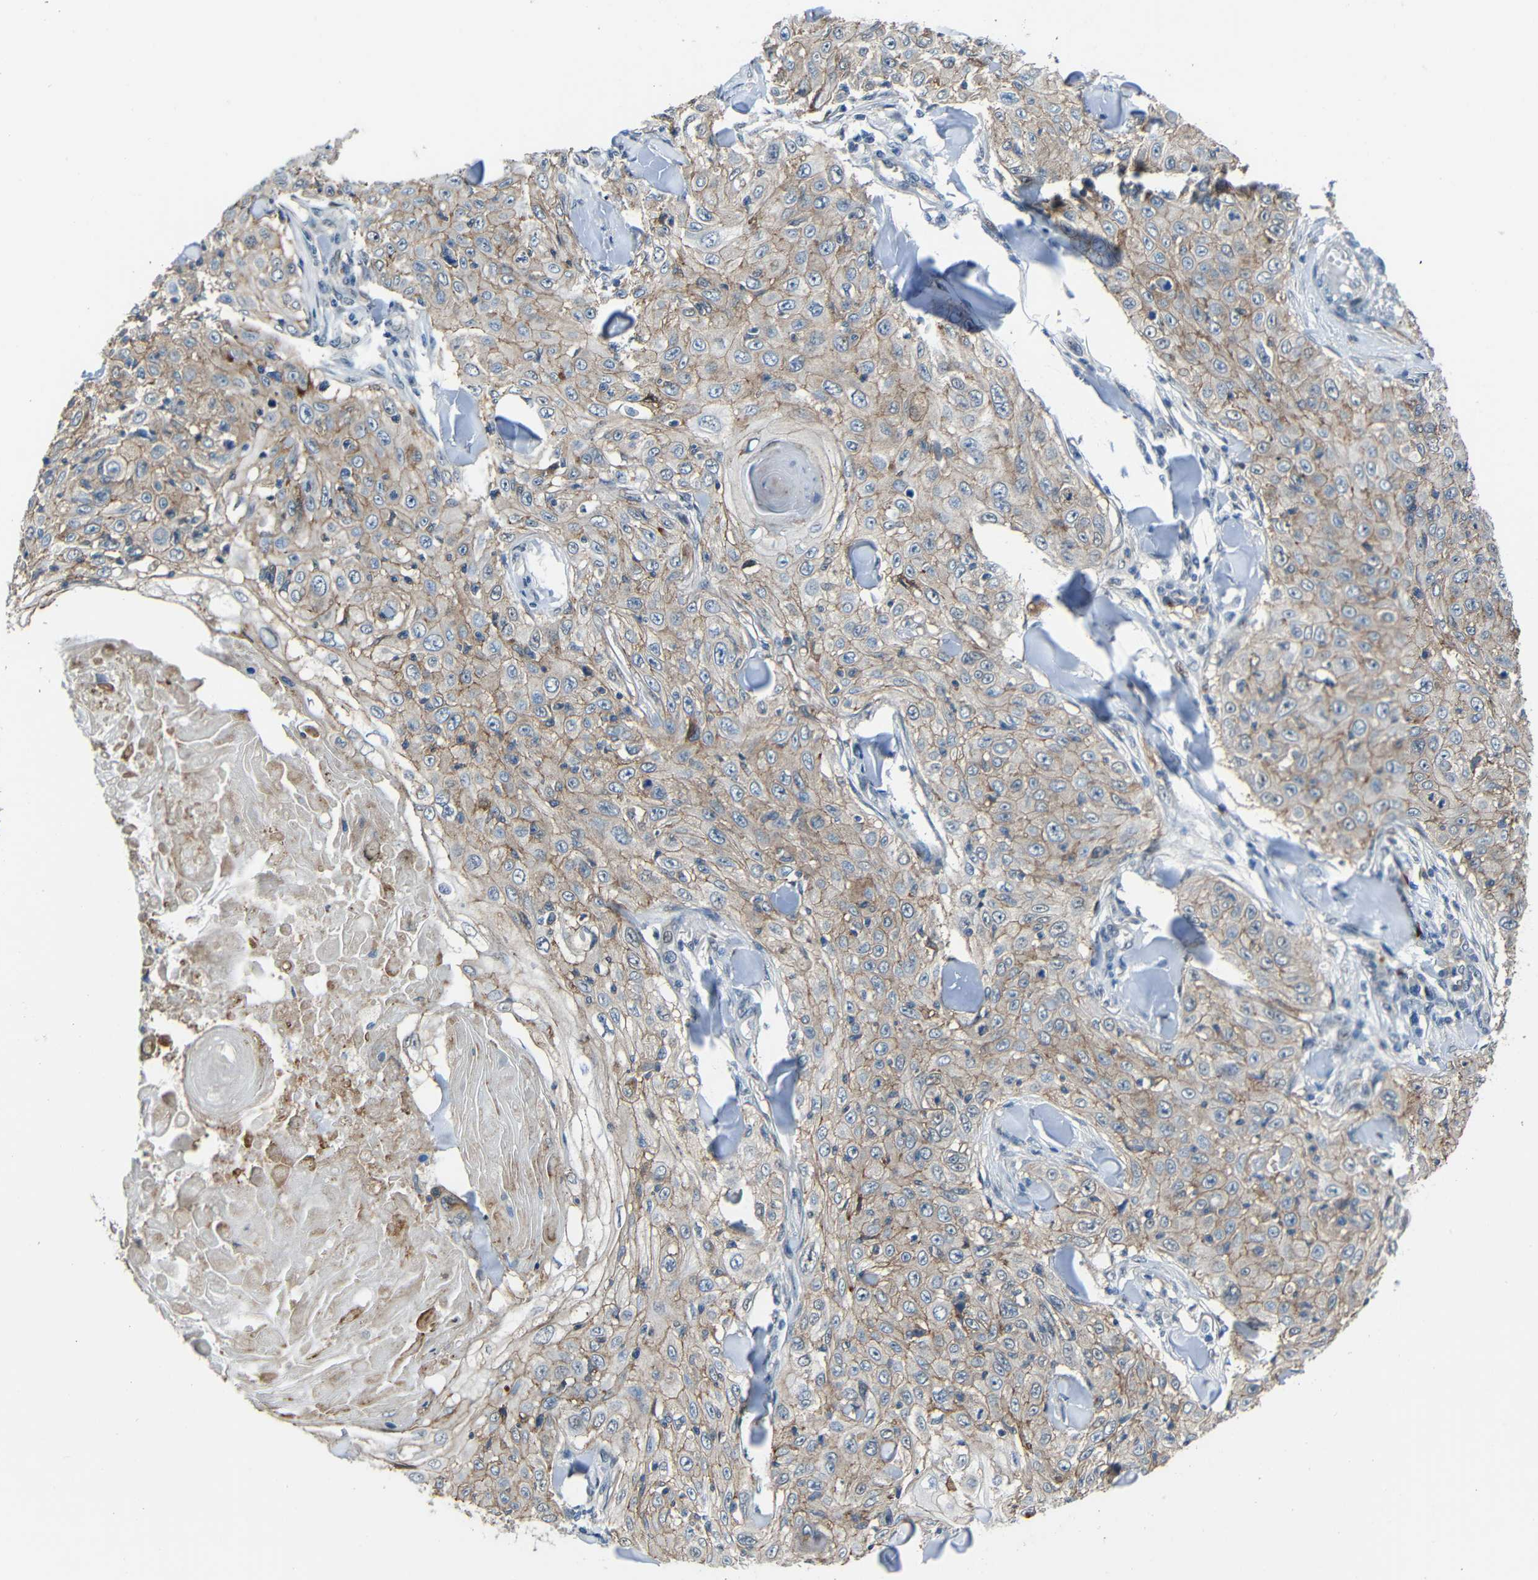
{"staining": {"intensity": "weak", "quantity": ">75%", "location": "cytoplasmic/membranous"}, "tissue": "skin cancer", "cell_type": "Tumor cells", "image_type": "cancer", "snomed": [{"axis": "morphology", "description": "Squamous cell carcinoma, NOS"}, {"axis": "topography", "description": "Skin"}], "caption": "A micrograph of human skin cancer stained for a protein exhibits weak cytoplasmic/membranous brown staining in tumor cells. The staining was performed using DAB, with brown indicating positive protein expression. Nuclei are stained blue with hematoxylin.", "gene": "DNAJC5", "patient": {"sex": "male", "age": 86}}